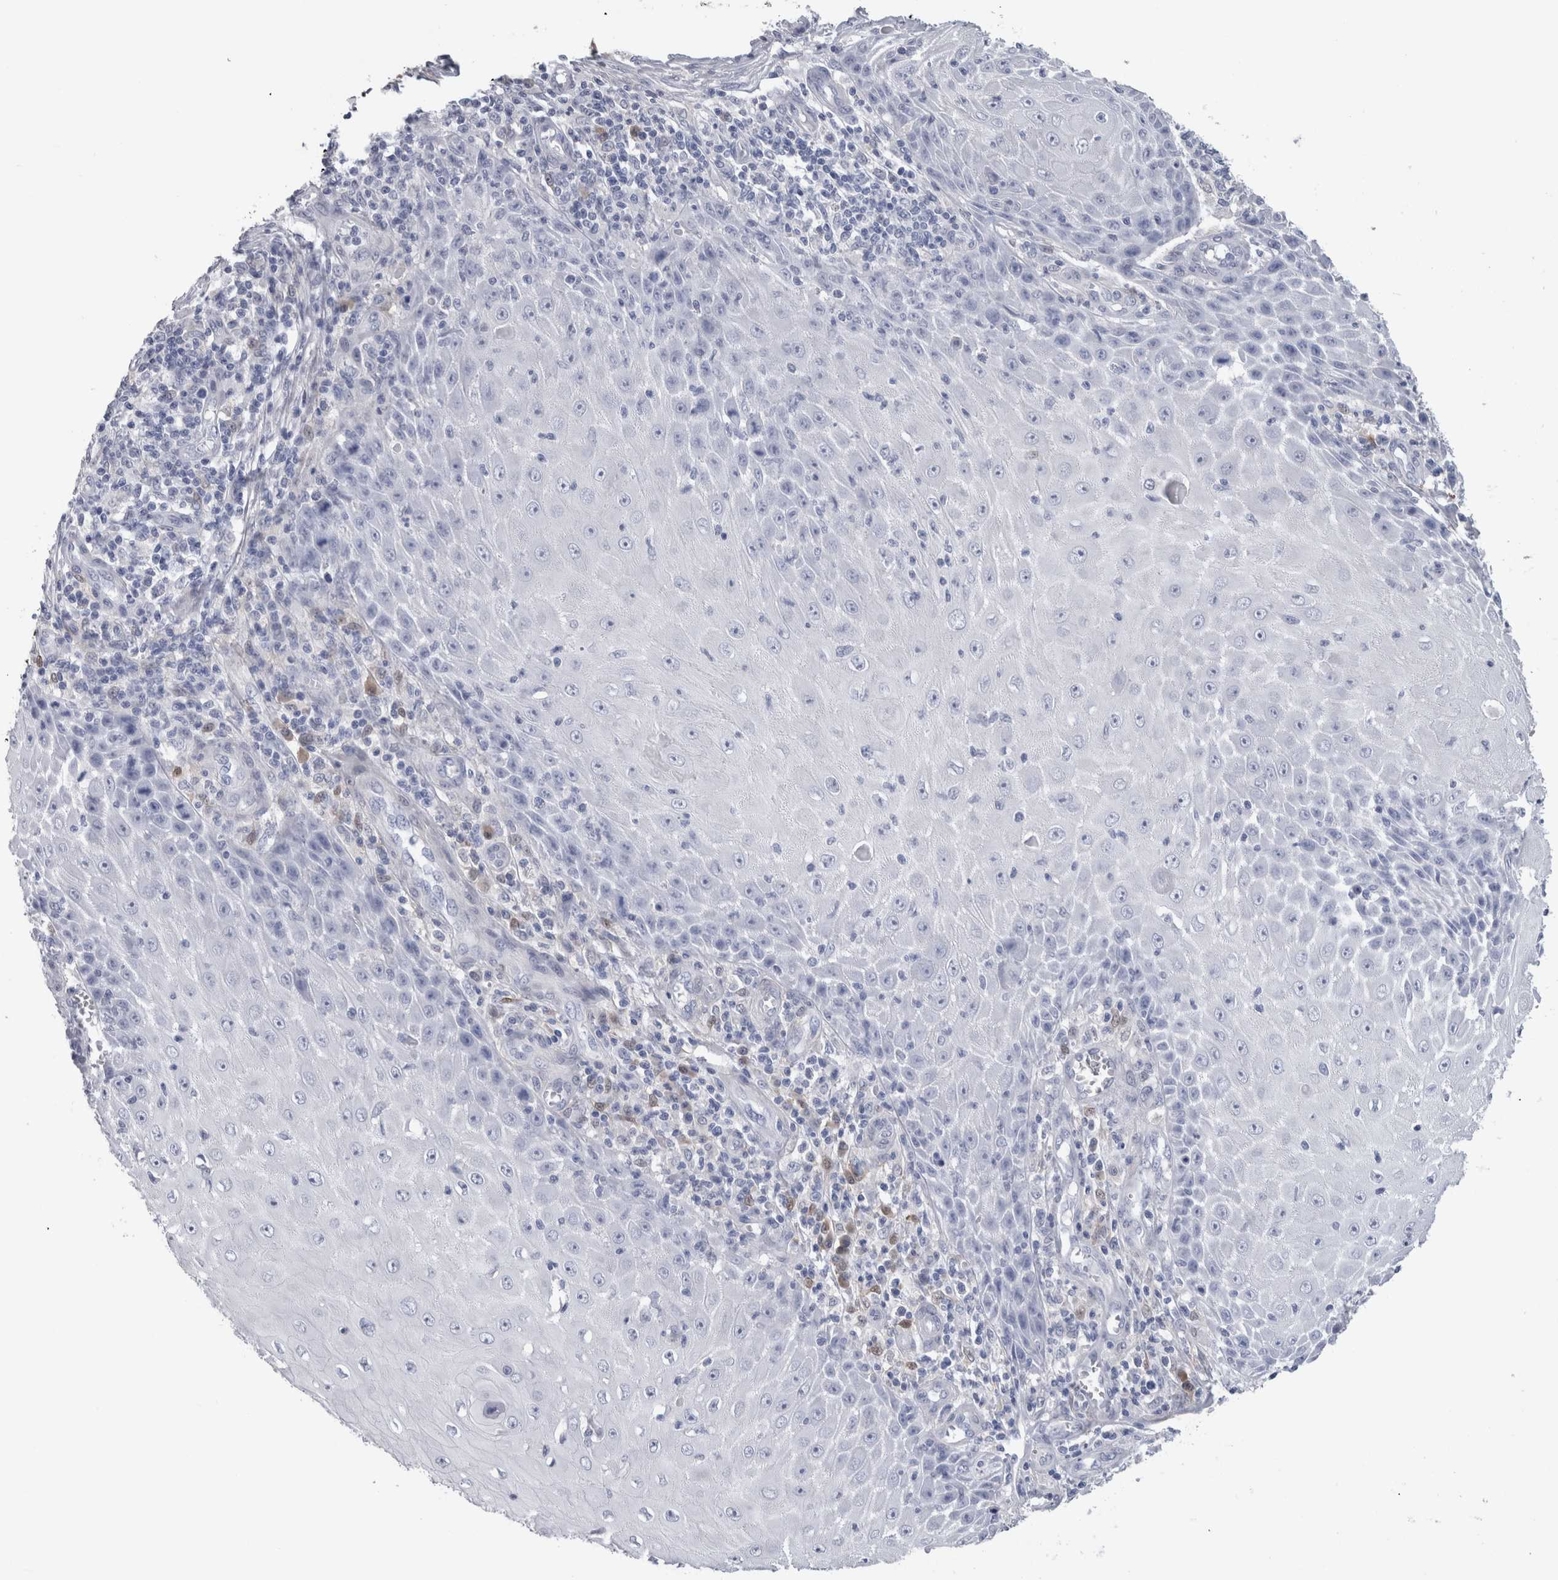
{"staining": {"intensity": "negative", "quantity": "none", "location": "none"}, "tissue": "skin cancer", "cell_type": "Tumor cells", "image_type": "cancer", "snomed": [{"axis": "morphology", "description": "Squamous cell carcinoma, NOS"}, {"axis": "topography", "description": "Skin"}], "caption": "Immunohistochemistry of skin squamous cell carcinoma shows no staining in tumor cells.", "gene": "CA8", "patient": {"sex": "female", "age": 73}}